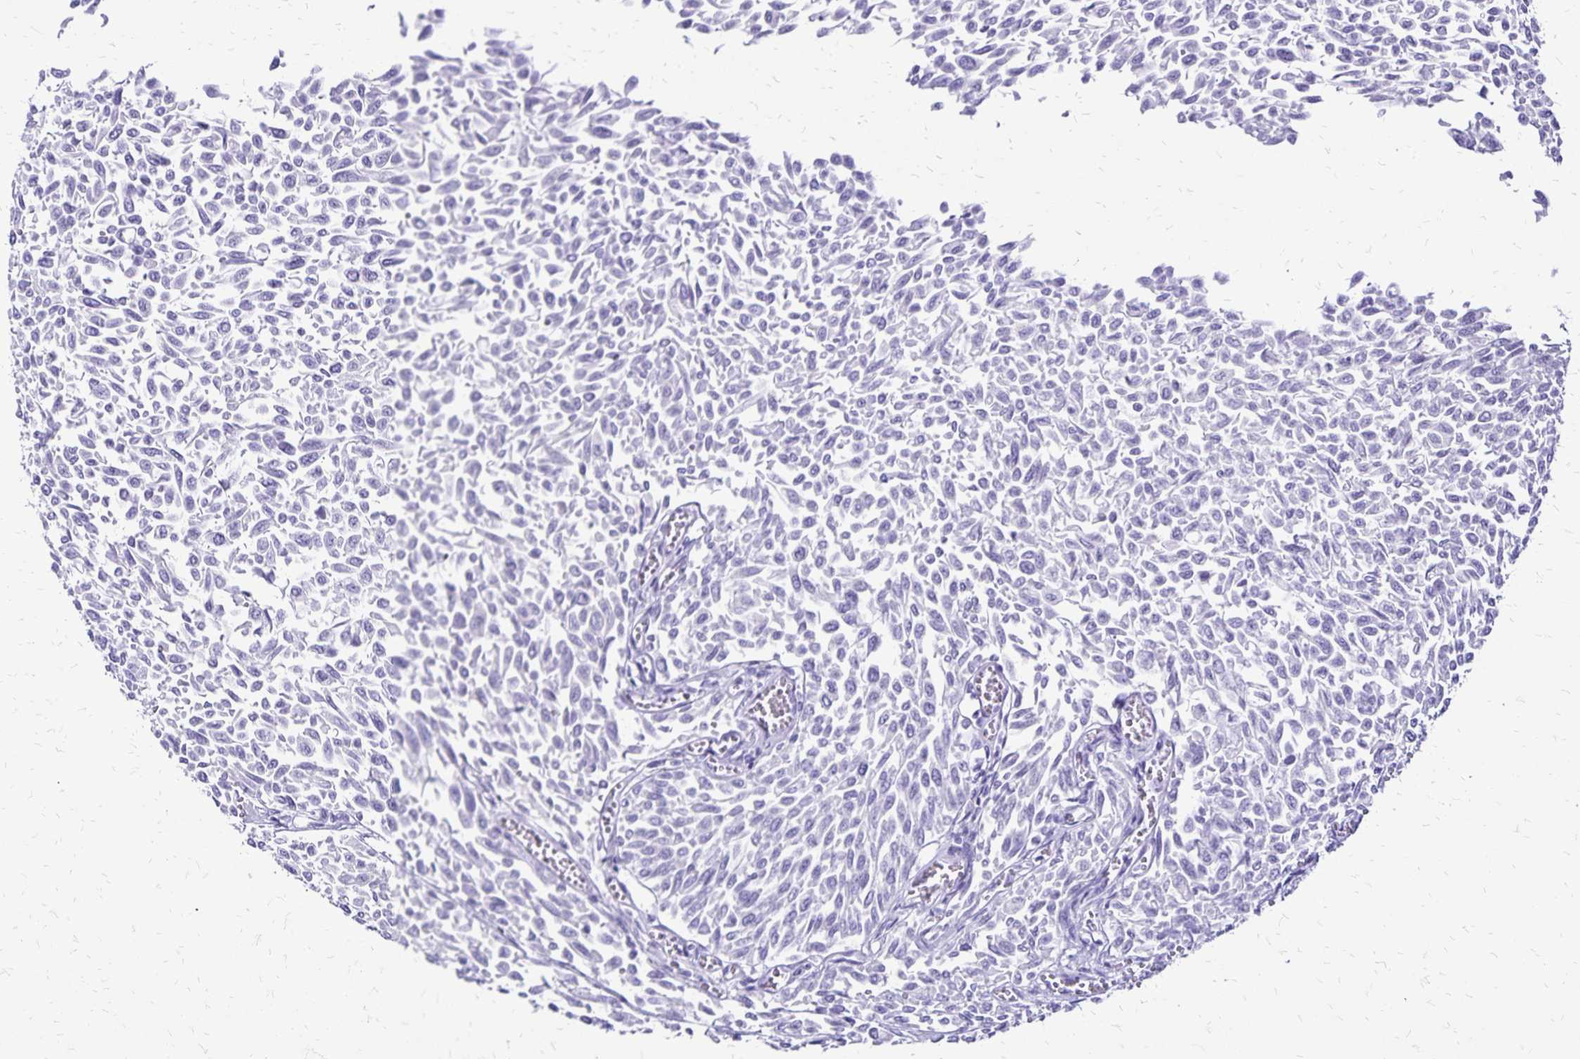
{"staining": {"intensity": "negative", "quantity": "none", "location": "none"}, "tissue": "urothelial cancer", "cell_type": "Tumor cells", "image_type": "cancer", "snomed": [{"axis": "morphology", "description": "Urothelial carcinoma, NOS"}, {"axis": "topography", "description": "Urinary bladder"}], "caption": "This micrograph is of urothelial cancer stained with IHC to label a protein in brown with the nuclei are counter-stained blue. There is no staining in tumor cells.", "gene": "LIN28B", "patient": {"sex": "male", "age": 59}}